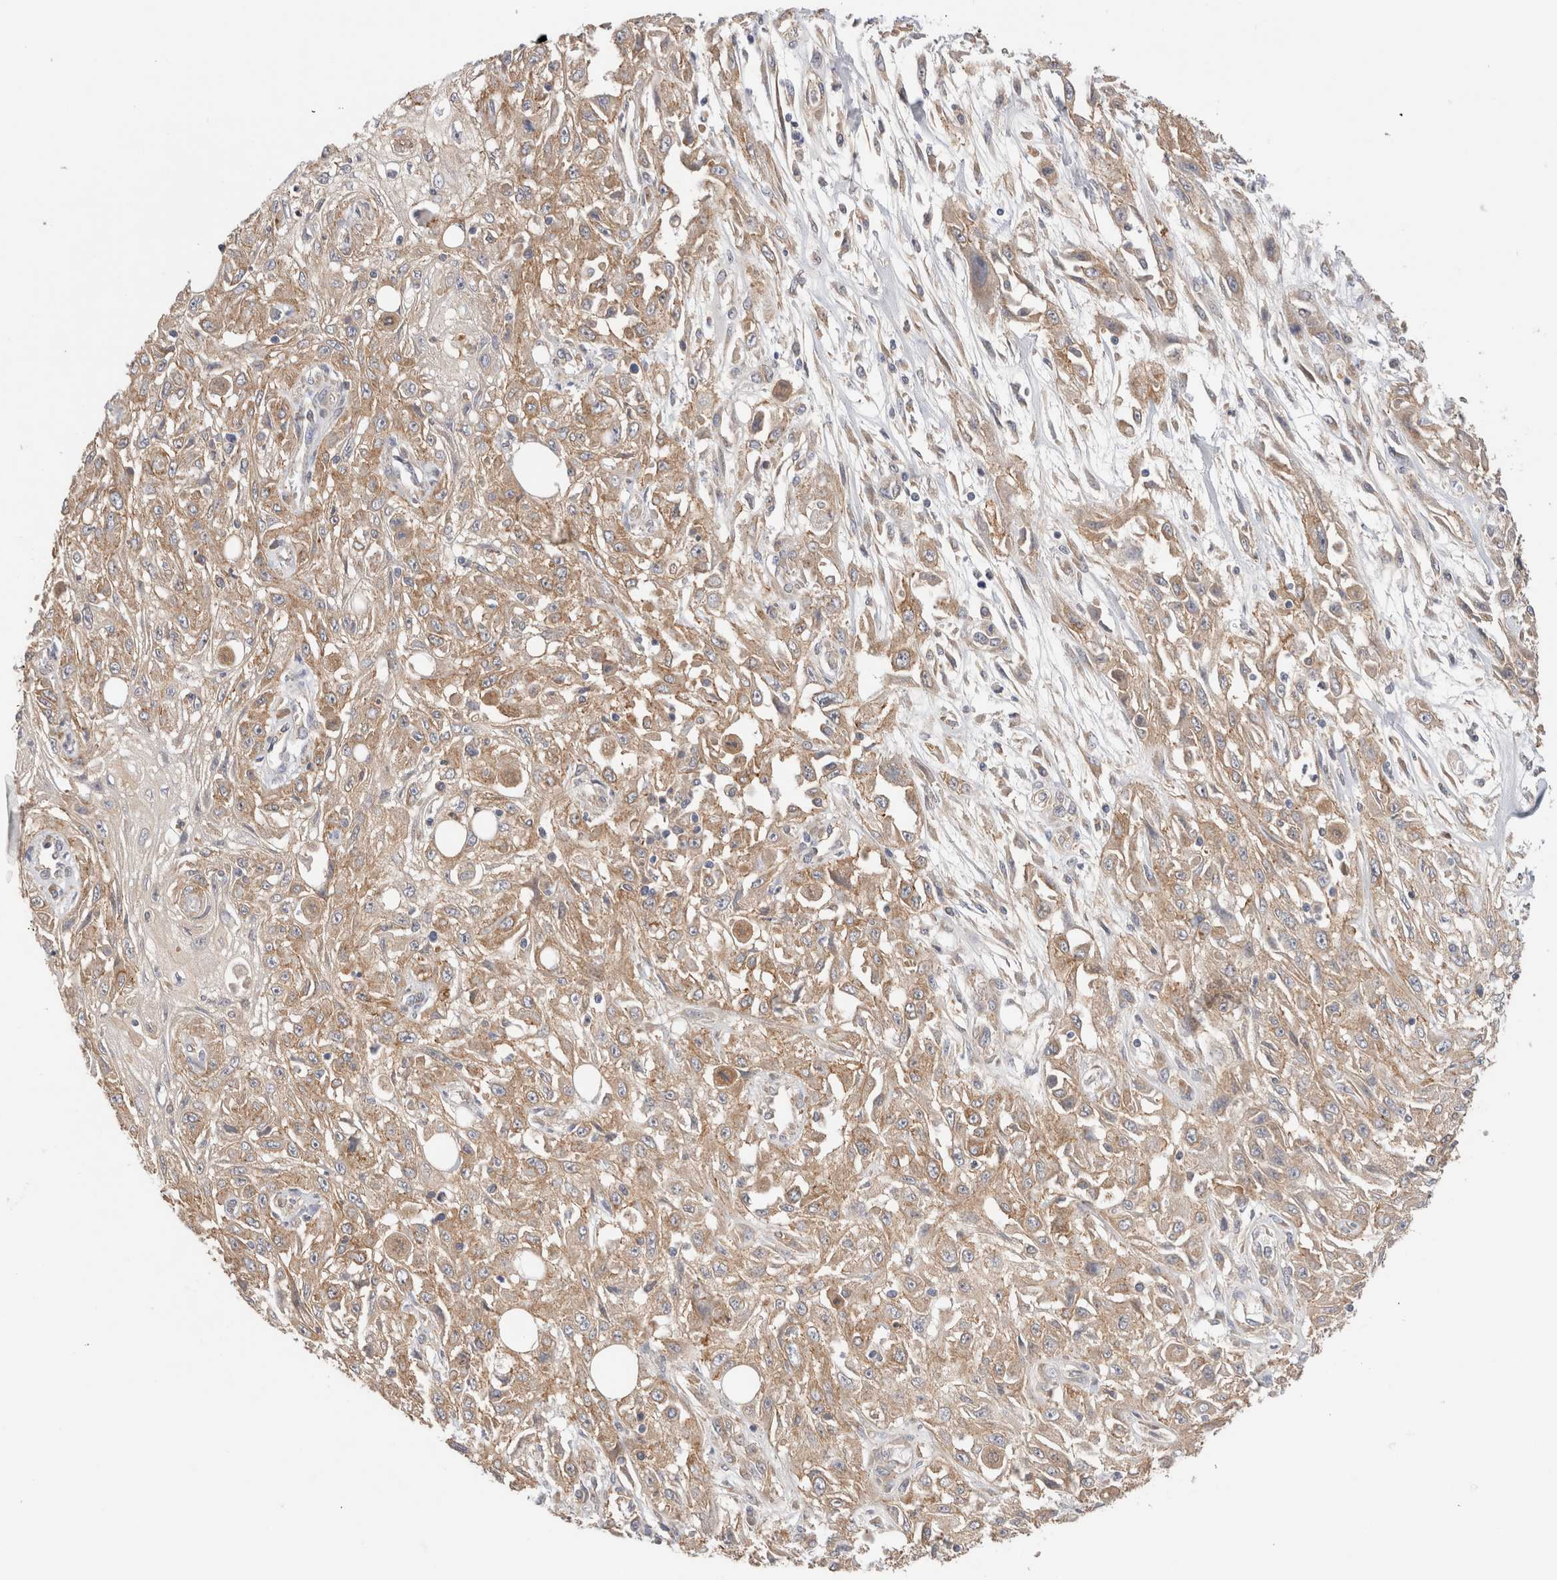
{"staining": {"intensity": "moderate", "quantity": ">75%", "location": "cytoplasmic/membranous"}, "tissue": "skin cancer", "cell_type": "Tumor cells", "image_type": "cancer", "snomed": [{"axis": "morphology", "description": "Squamous cell carcinoma, NOS"}, {"axis": "morphology", "description": "Squamous cell carcinoma, metastatic, NOS"}, {"axis": "topography", "description": "Skin"}, {"axis": "topography", "description": "Lymph node"}], "caption": "There is medium levels of moderate cytoplasmic/membranous expression in tumor cells of skin cancer (squamous cell carcinoma), as demonstrated by immunohistochemical staining (brown color).", "gene": "SGK3", "patient": {"sex": "male", "age": 75}}